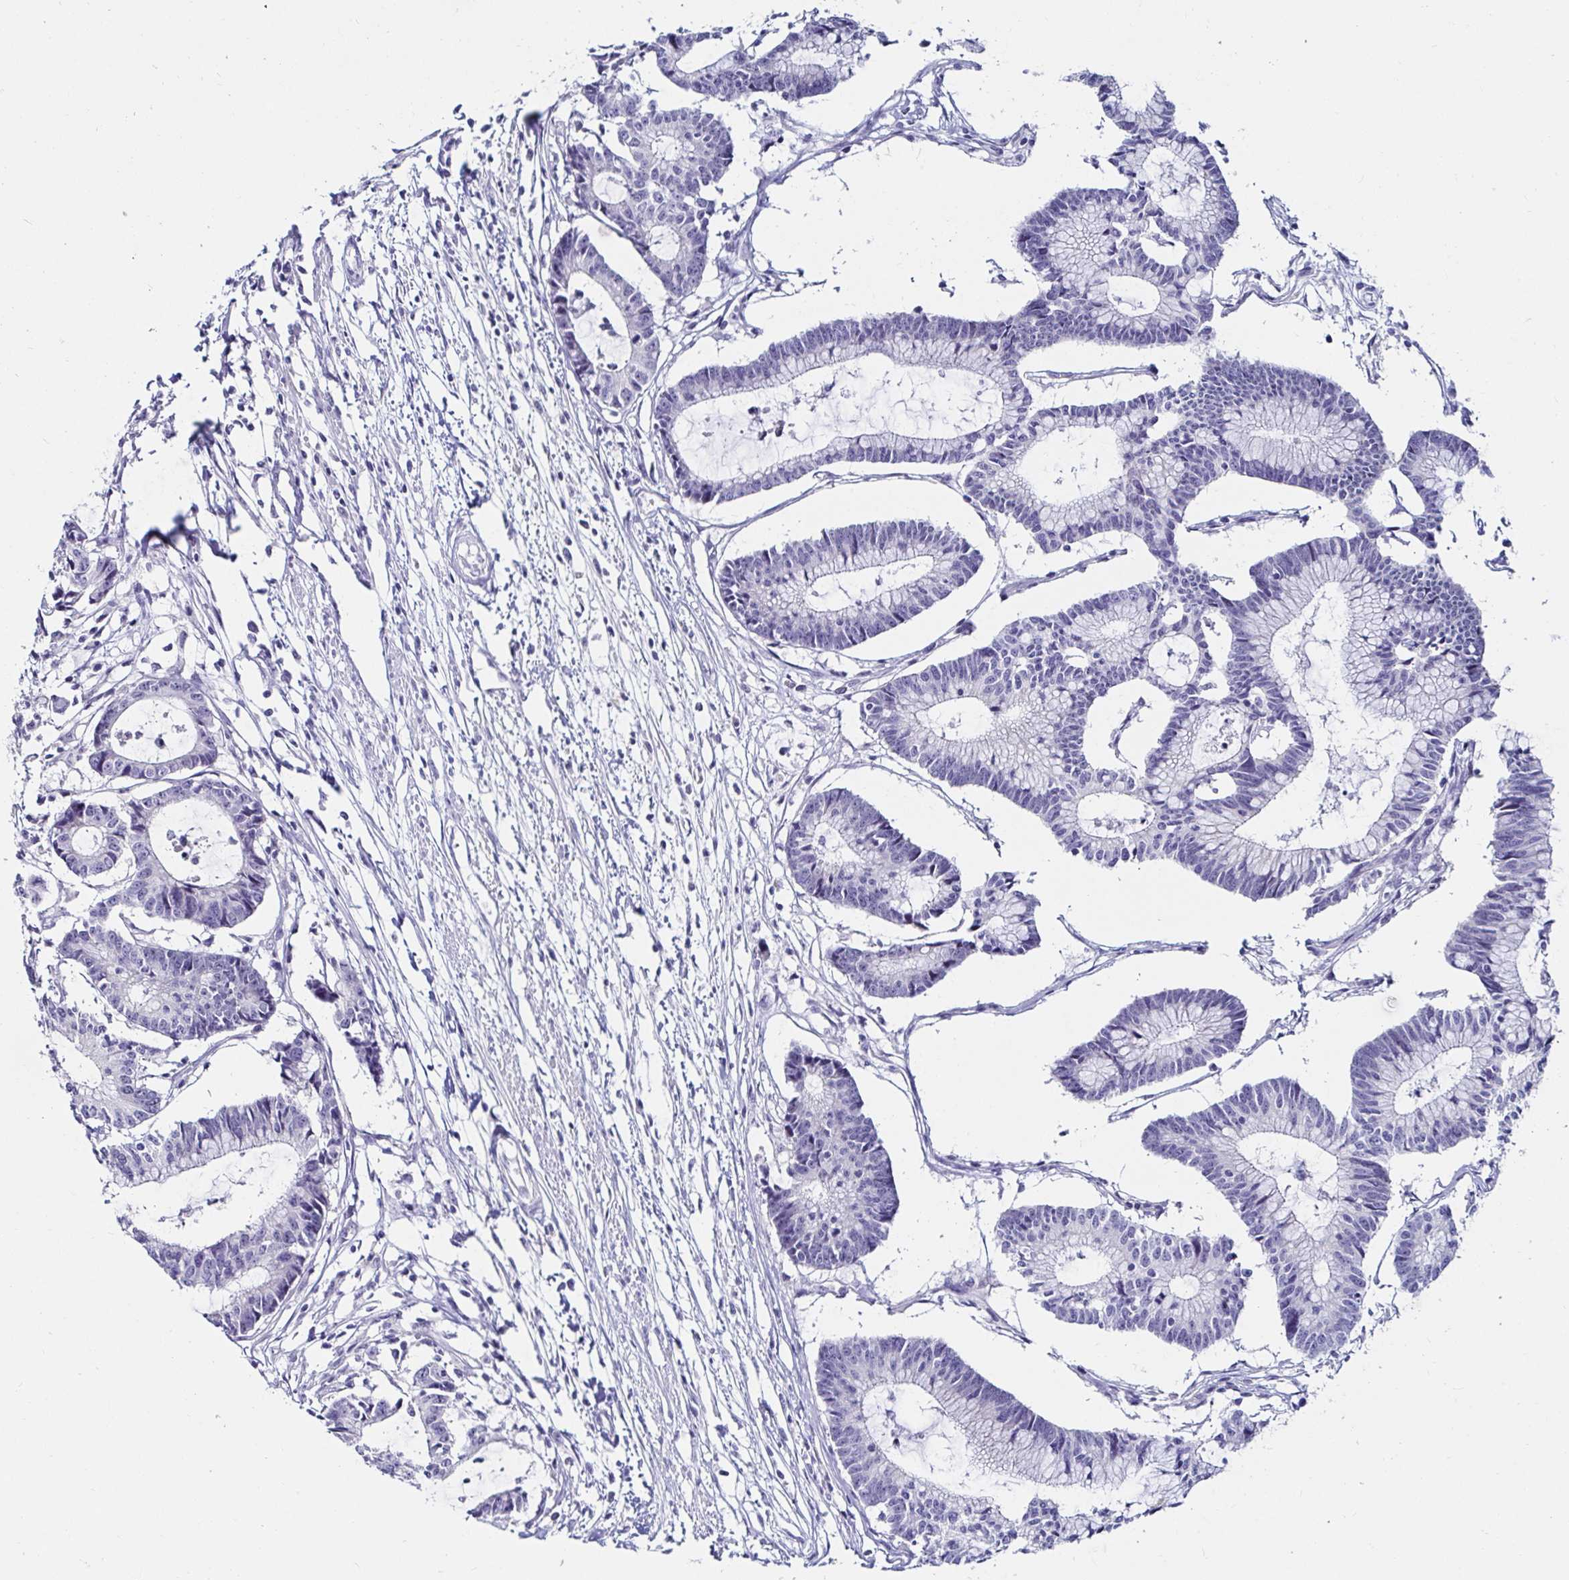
{"staining": {"intensity": "negative", "quantity": "none", "location": "none"}, "tissue": "colorectal cancer", "cell_type": "Tumor cells", "image_type": "cancer", "snomed": [{"axis": "morphology", "description": "Adenocarcinoma, NOS"}, {"axis": "topography", "description": "Colon"}], "caption": "Human colorectal cancer stained for a protein using immunohistochemistry (IHC) exhibits no positivity in tumor cells.", "gene": "OR10K1", "patient": {"sex": "female", "age": 78}}